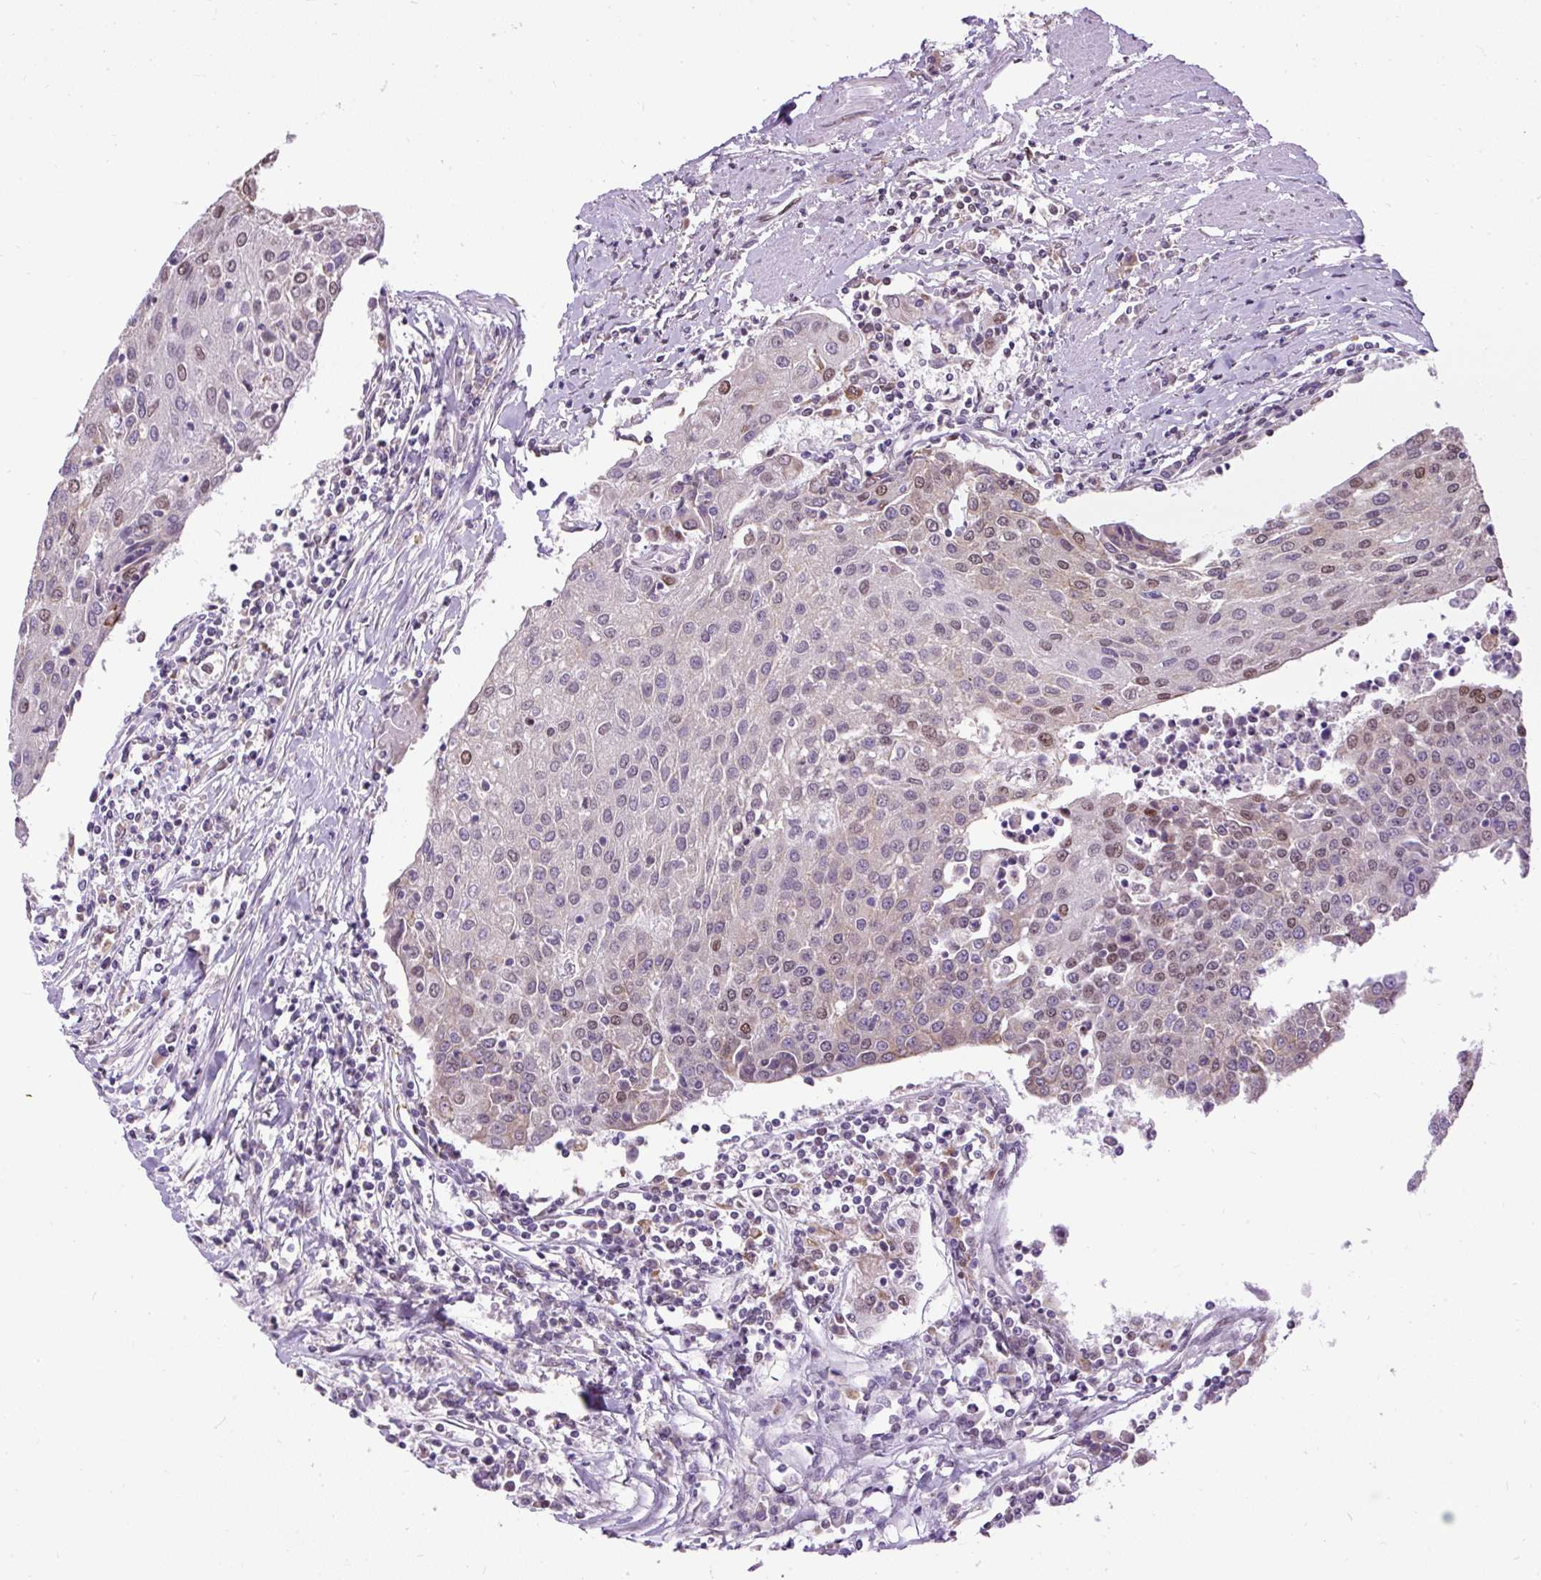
{"staining": {"intensity": "weak", "quantity": "25%-75%", "location": "cytoplasmic/membranous,nuclear"}, "tissue": "urothelial cancer", "cell_type": "Tumor cells", "image_type": "cancer", "snomed": [{"axis": "morphology", "description": "Urothelial carcinoma, High grade"}, {"axis": "topography", "description": "Urinary bladder"}], "caption": "Immunohistochemical staining of urothelial cancer reveals low levels of weak cytoplasmic/membranous and nuclear expression in about 25%-75% of tumor cells.", "gene": "ZNF672", "patient": {"sex": "female", "age": 85}}